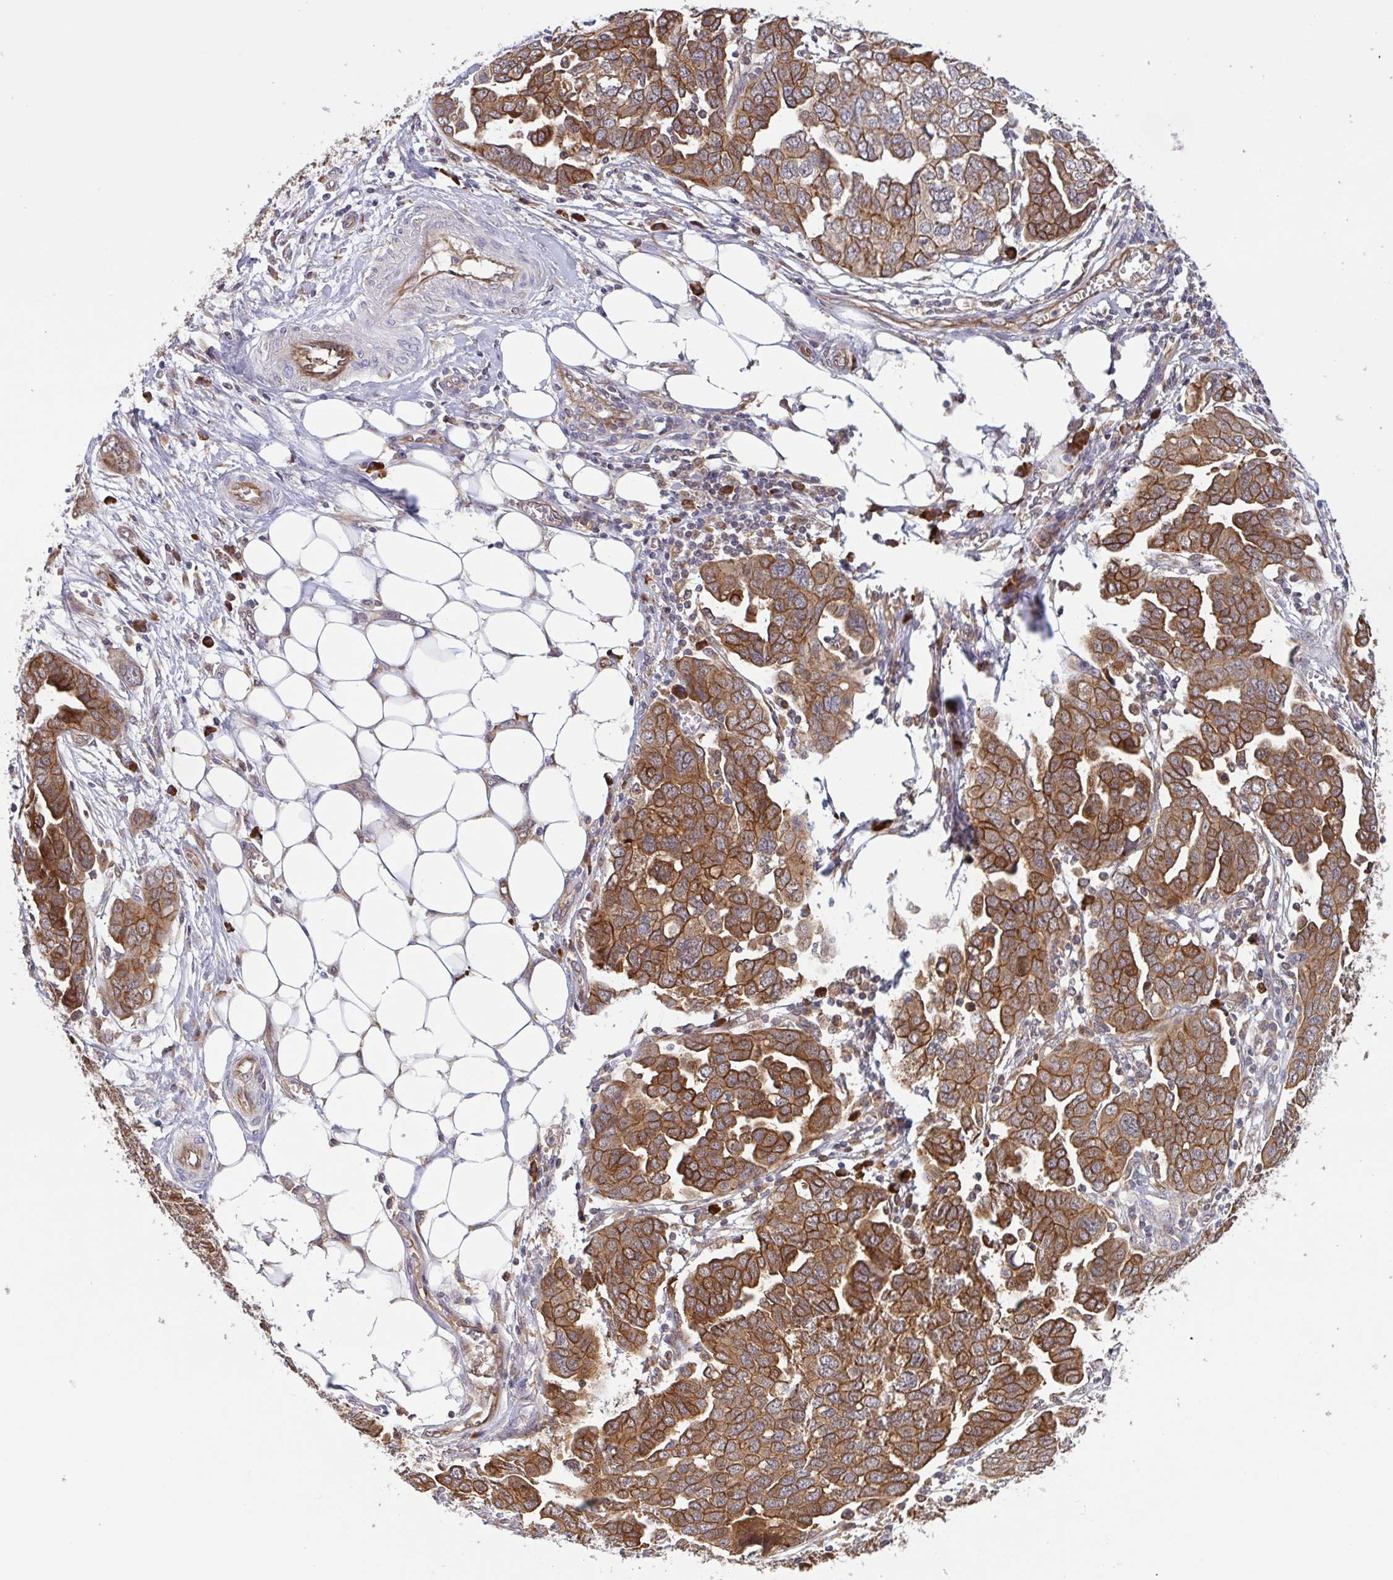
{"staining": {"intensity": "moderate", "quantity": ">75%", "location": "cytoplasmic/membranous"}, "tissue": "ovarian cancer", "cell_type": "Tumor cells", "image_type": "cancer", "snomed": [{"axis": "morphology", "description": "Cystadenocarcinoma, serous, NOS"}, {"axis": "topography", "description": "Ovary"}], "caption": "Brown immunohistochemical staining in human ovarian cancer (serous cystadenocarcinoma) exhibits moderate cytoplasmic/membranous positivity in about >75% of tumor cells.", "gene": "INTS10", "patient": {"sex": "female", "age": 59}}